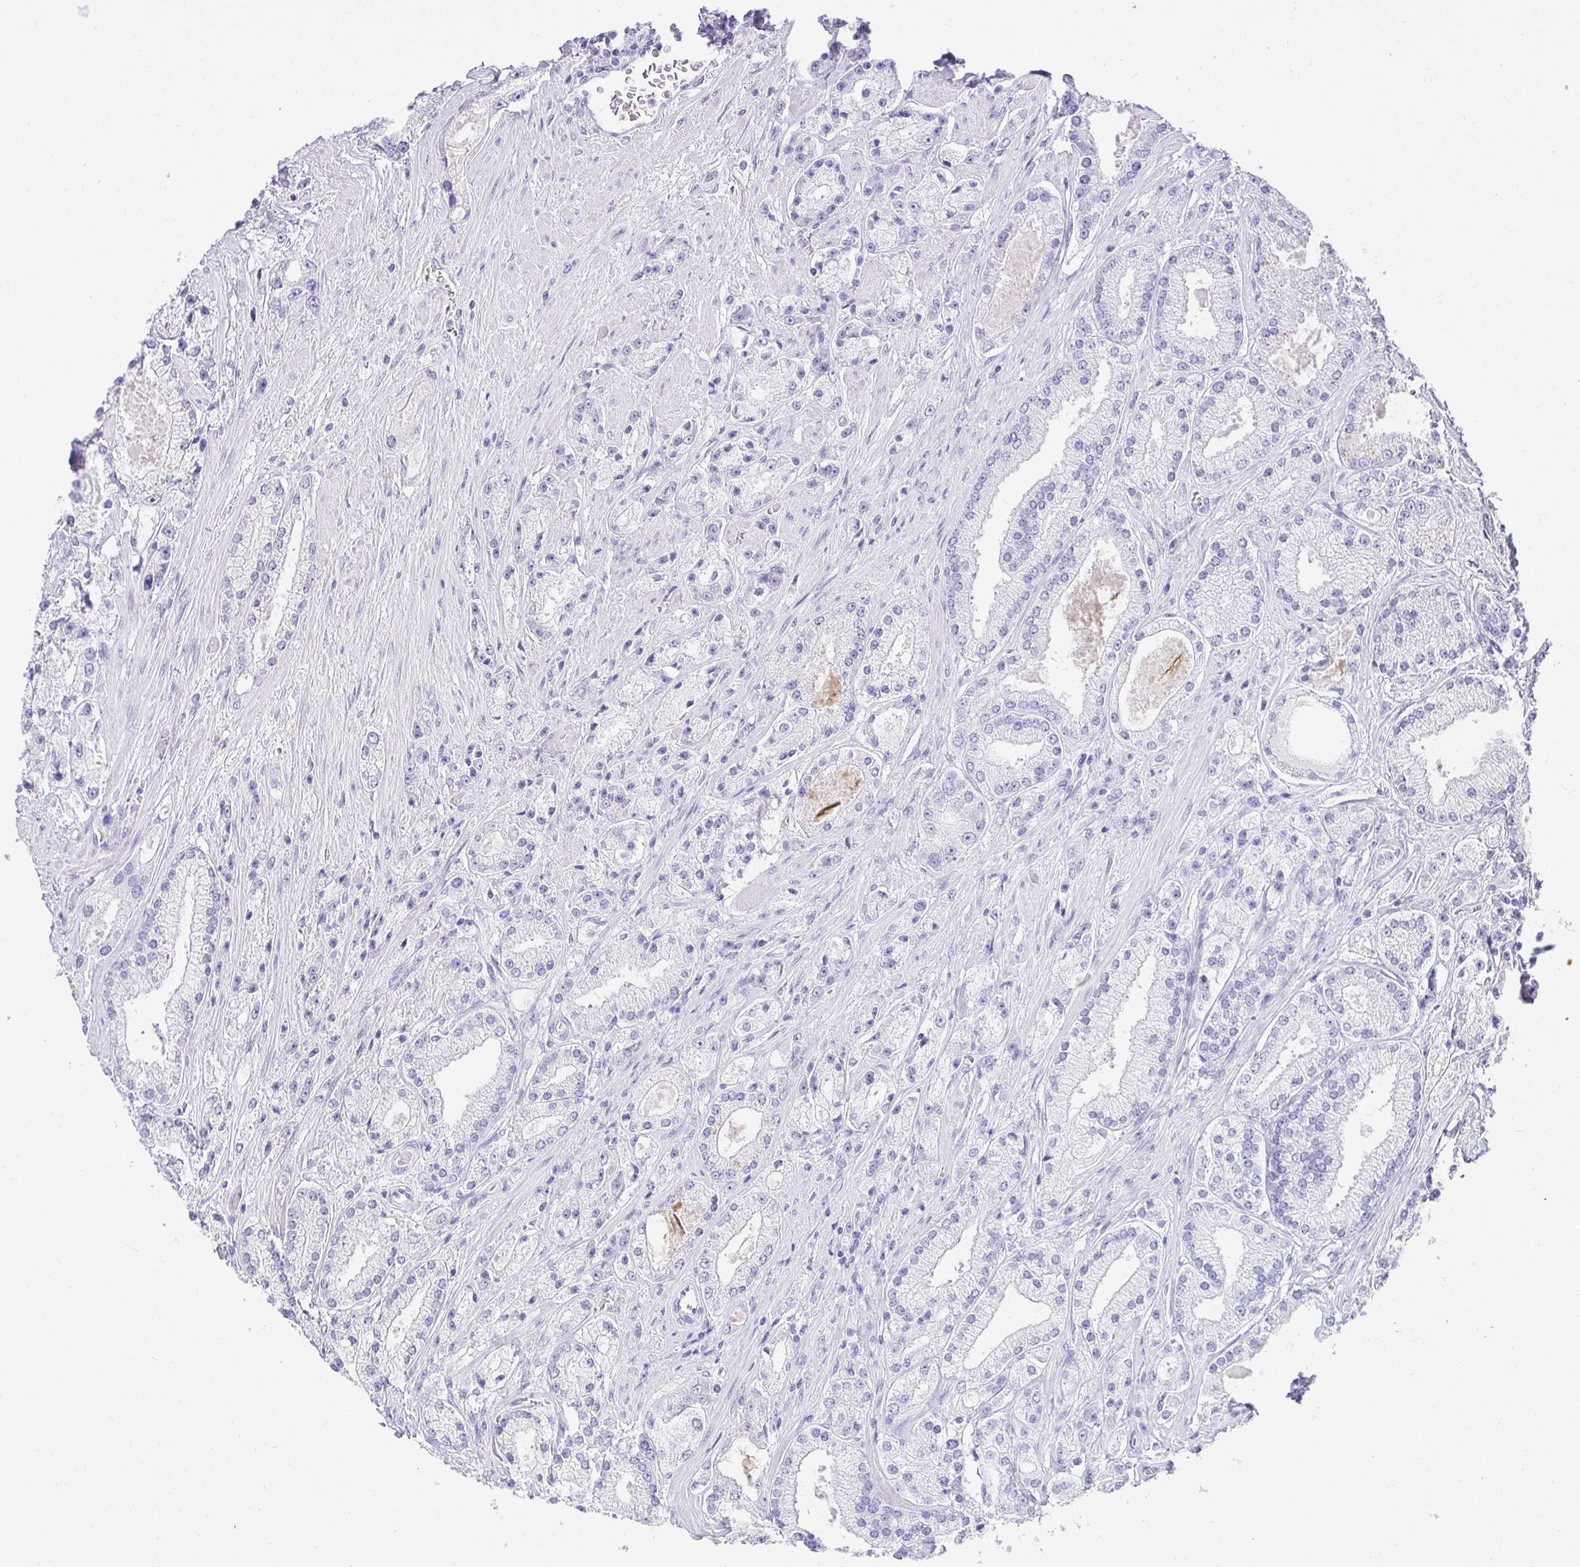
{"staining": {"intensity": "negative", "quantity": "none", "location": "none"}, "tissue": "prostate cancer", "cell_type": "Tumor cells", "image_type": "cancer", "snomed": [{"axis": "morphology", "description": "Adenocarcinoma, High grade"}, {"axis": "topography", "description": "Prostate"}], "caption": "IHC photomicrograph of human high-grade adenocarcinoma (prostate) stained for a protein (brown), which reveals no staining in tumor cells.", "gene": "CHAT", "patient": {"sex": "male", "age": 67}}